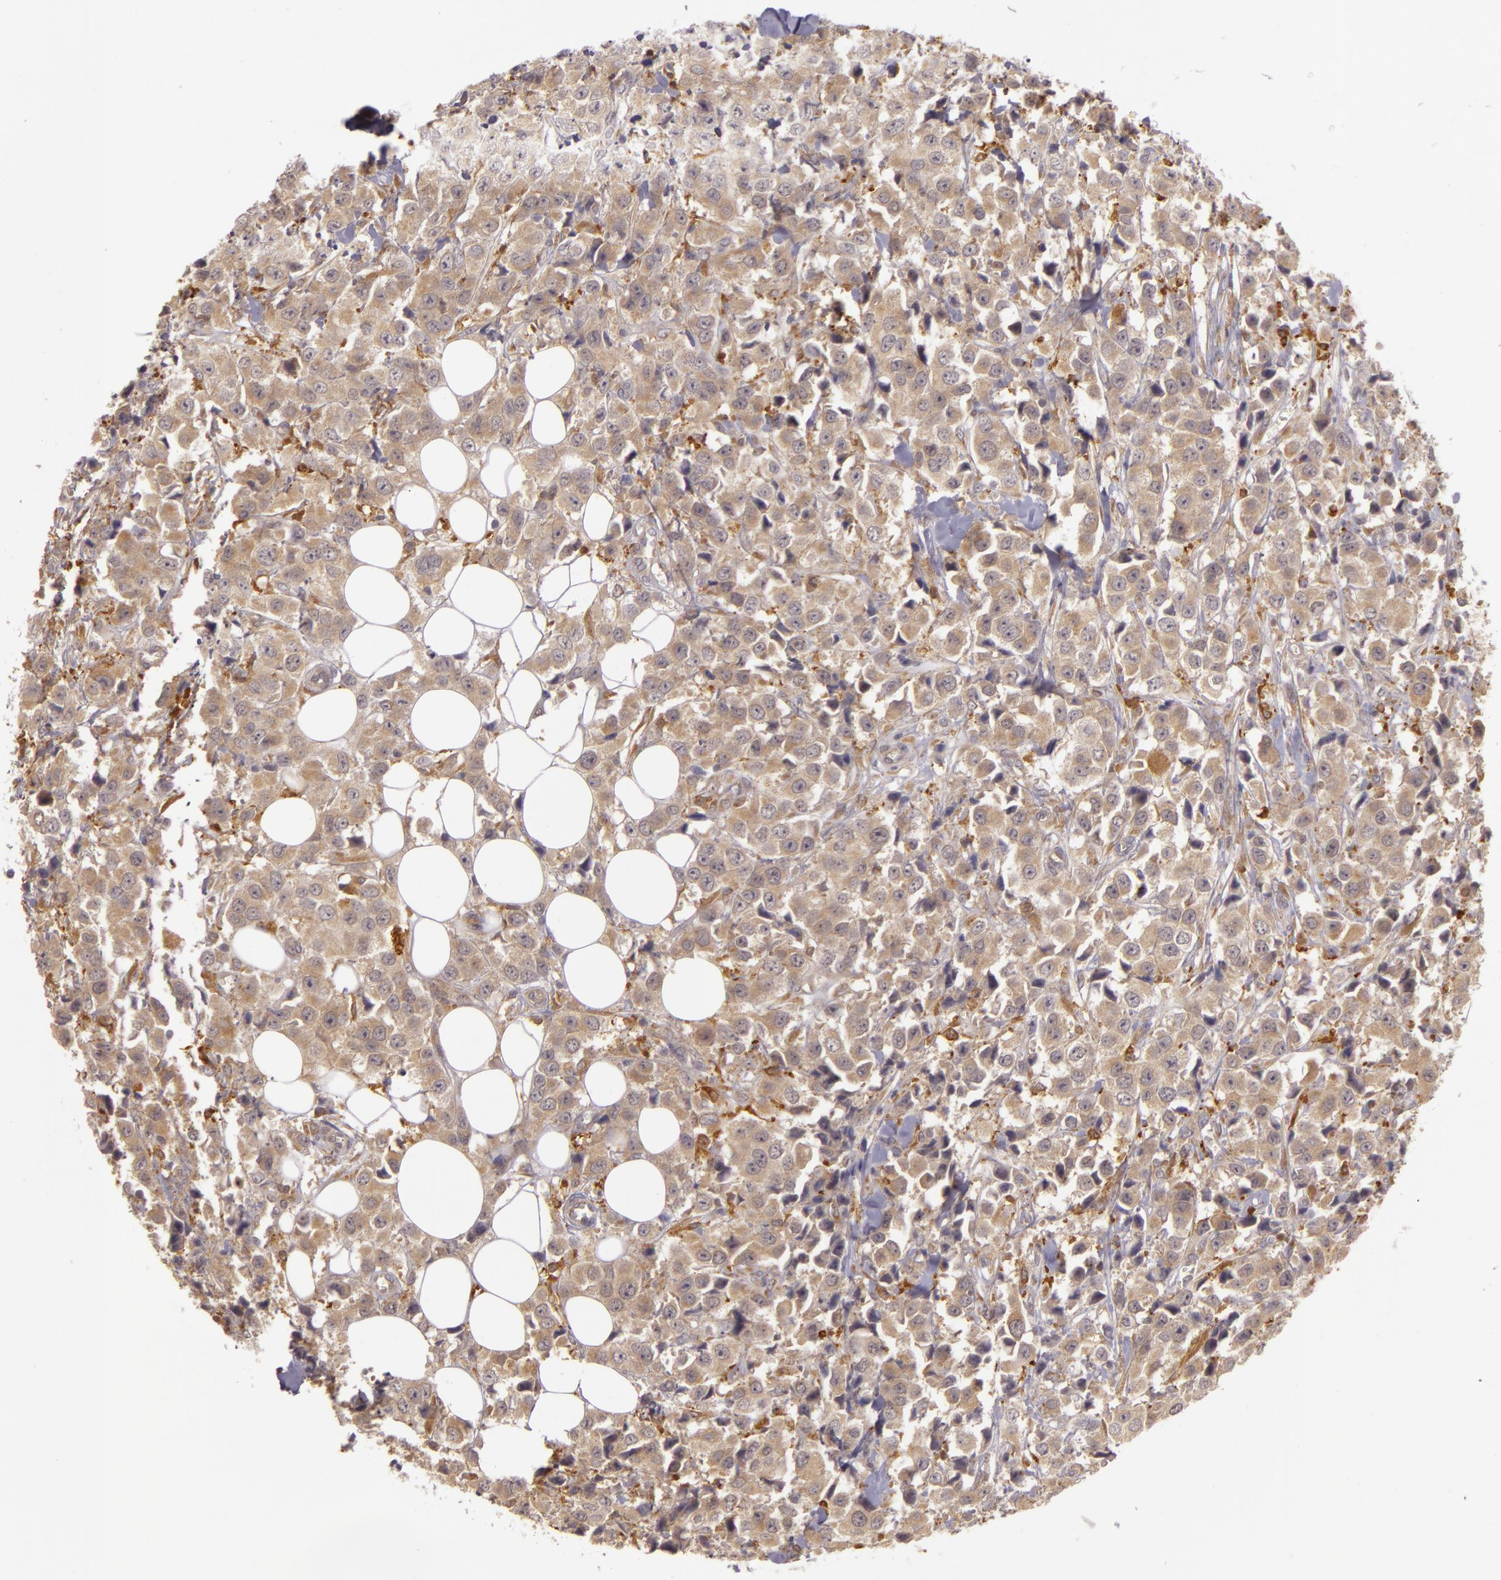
{"staining": {"intensity": "moderate", "quantity": ">75%", "location": "cytoplasmic/membranous"}, "tissue": "breast cancer", "cell_type": "Tumor cells", "image_type": "cancer", "snomed": [{"axis": "morphology", "description": "Duct carcinoma"}, {"axis": "topography", "description": "Breast"}], "caption": "Brown immunohistochemical staining in human infiltrating ductal carcinoma (breast) shows moderate cytoplasmic/membranous expression in about >75% of tumor cells.", "gene": "PPP1R3F", "patient": {"sex": "female", "age": 58}}